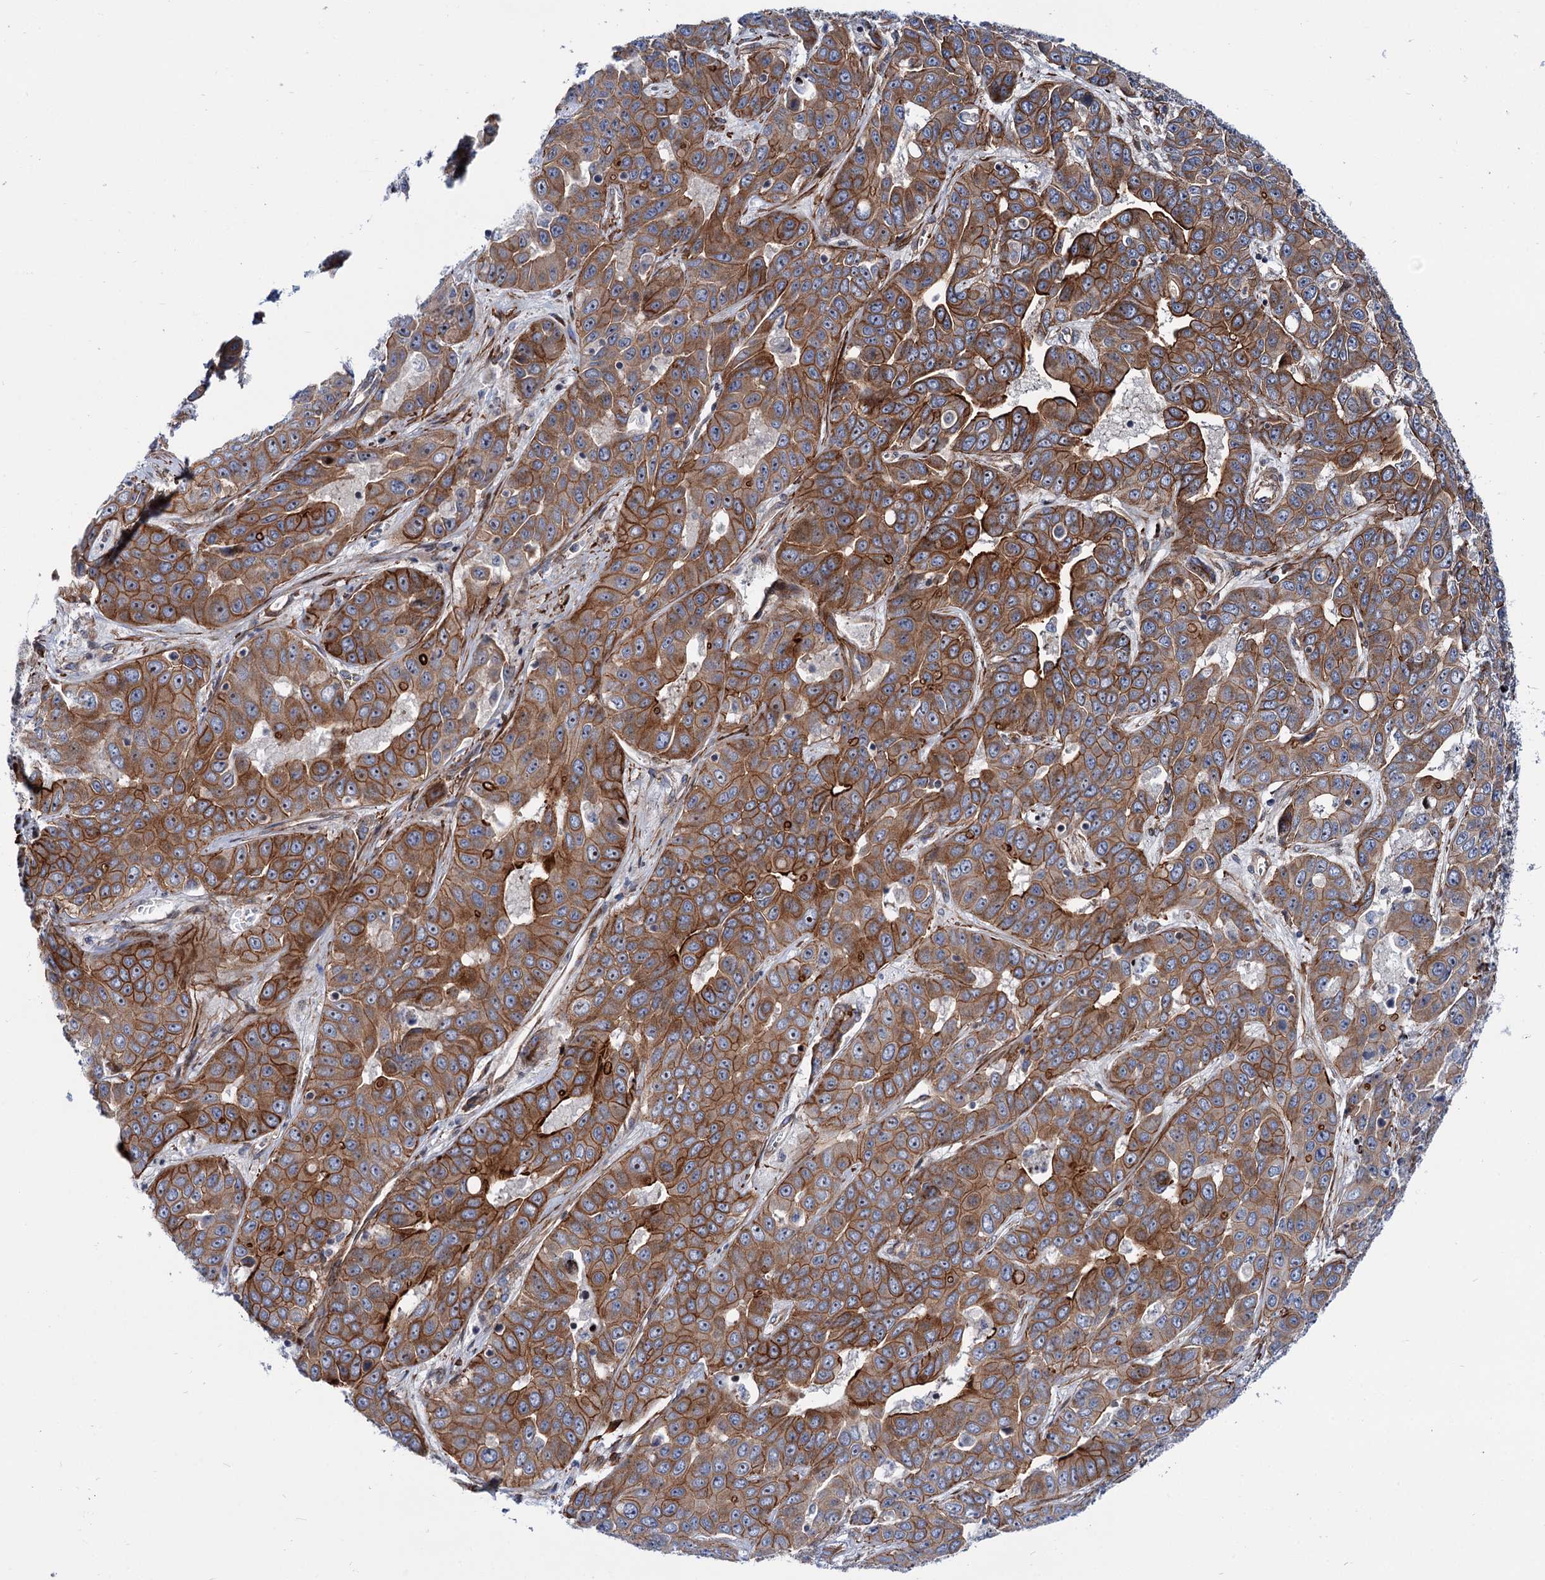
{"staining": {"intensity": "moderate", "quantity": ">75%", "location": "cytoplasmic/membranous"}, "tissue": "liver cancer", "cell_type": "Tumor cells", "image_type": "cancer", "snomed": [{"axis": "morphology", "description": "Cholangiocarcinoma"}, {"axis": "topography", "description": "Liver"}], "caption": "High-power microscopy captured an immunohistochemistry (IHC) histopathology image of cholangiocarcinoma (liver), revealing moderate cytoplasmic/membranous expression in approximately >75% of tumor cells.", "gene": "THAP9", "patient": {"sex": "female", "age": 52}}